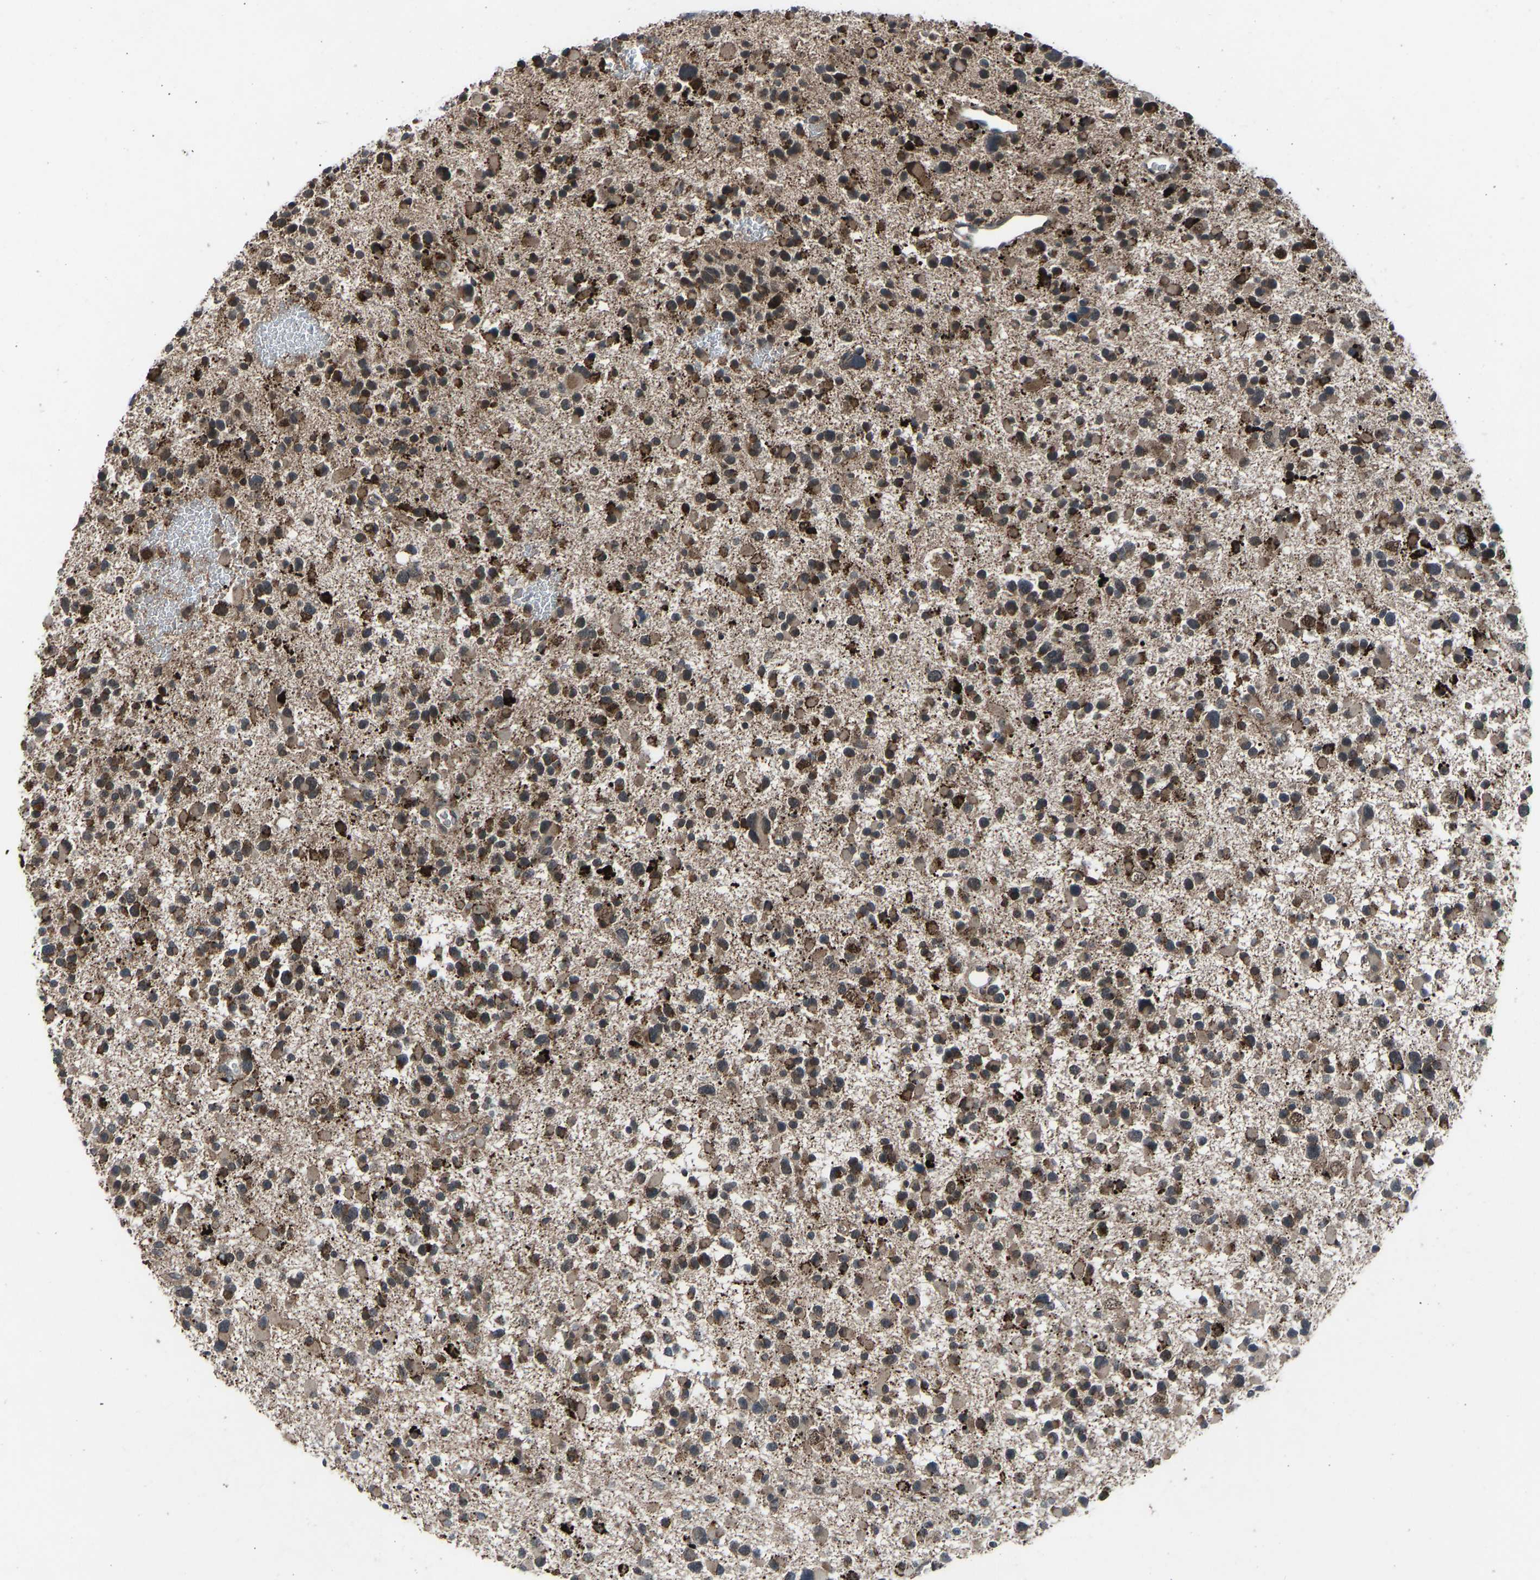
{"staining": {"intensity": "moderate", "quantity": ">75%", "location": "cytoplasmic/membranous"}, "tissue": "glioma", "cell_type": "Tumor cells", "image_type": "cancer", "snomed": [{"axis": "morphology", "description": "Glioma, malignant, Low grade"}, {"axis": "topography", "description": "Brain"}], "caption": "A high-resolution photomicrograph shows immunohistochemistry (IHC) staining of glioma, which shows moderate cytoplasmic/membranous staining in approximately >75% of tumor cells. Immunohistochemistry (ihc) stains the protein of interest in brown and the nuclei are stained blue.", "gene": "SLC43A1", "patient": {"sex": "female", "age": 22}}